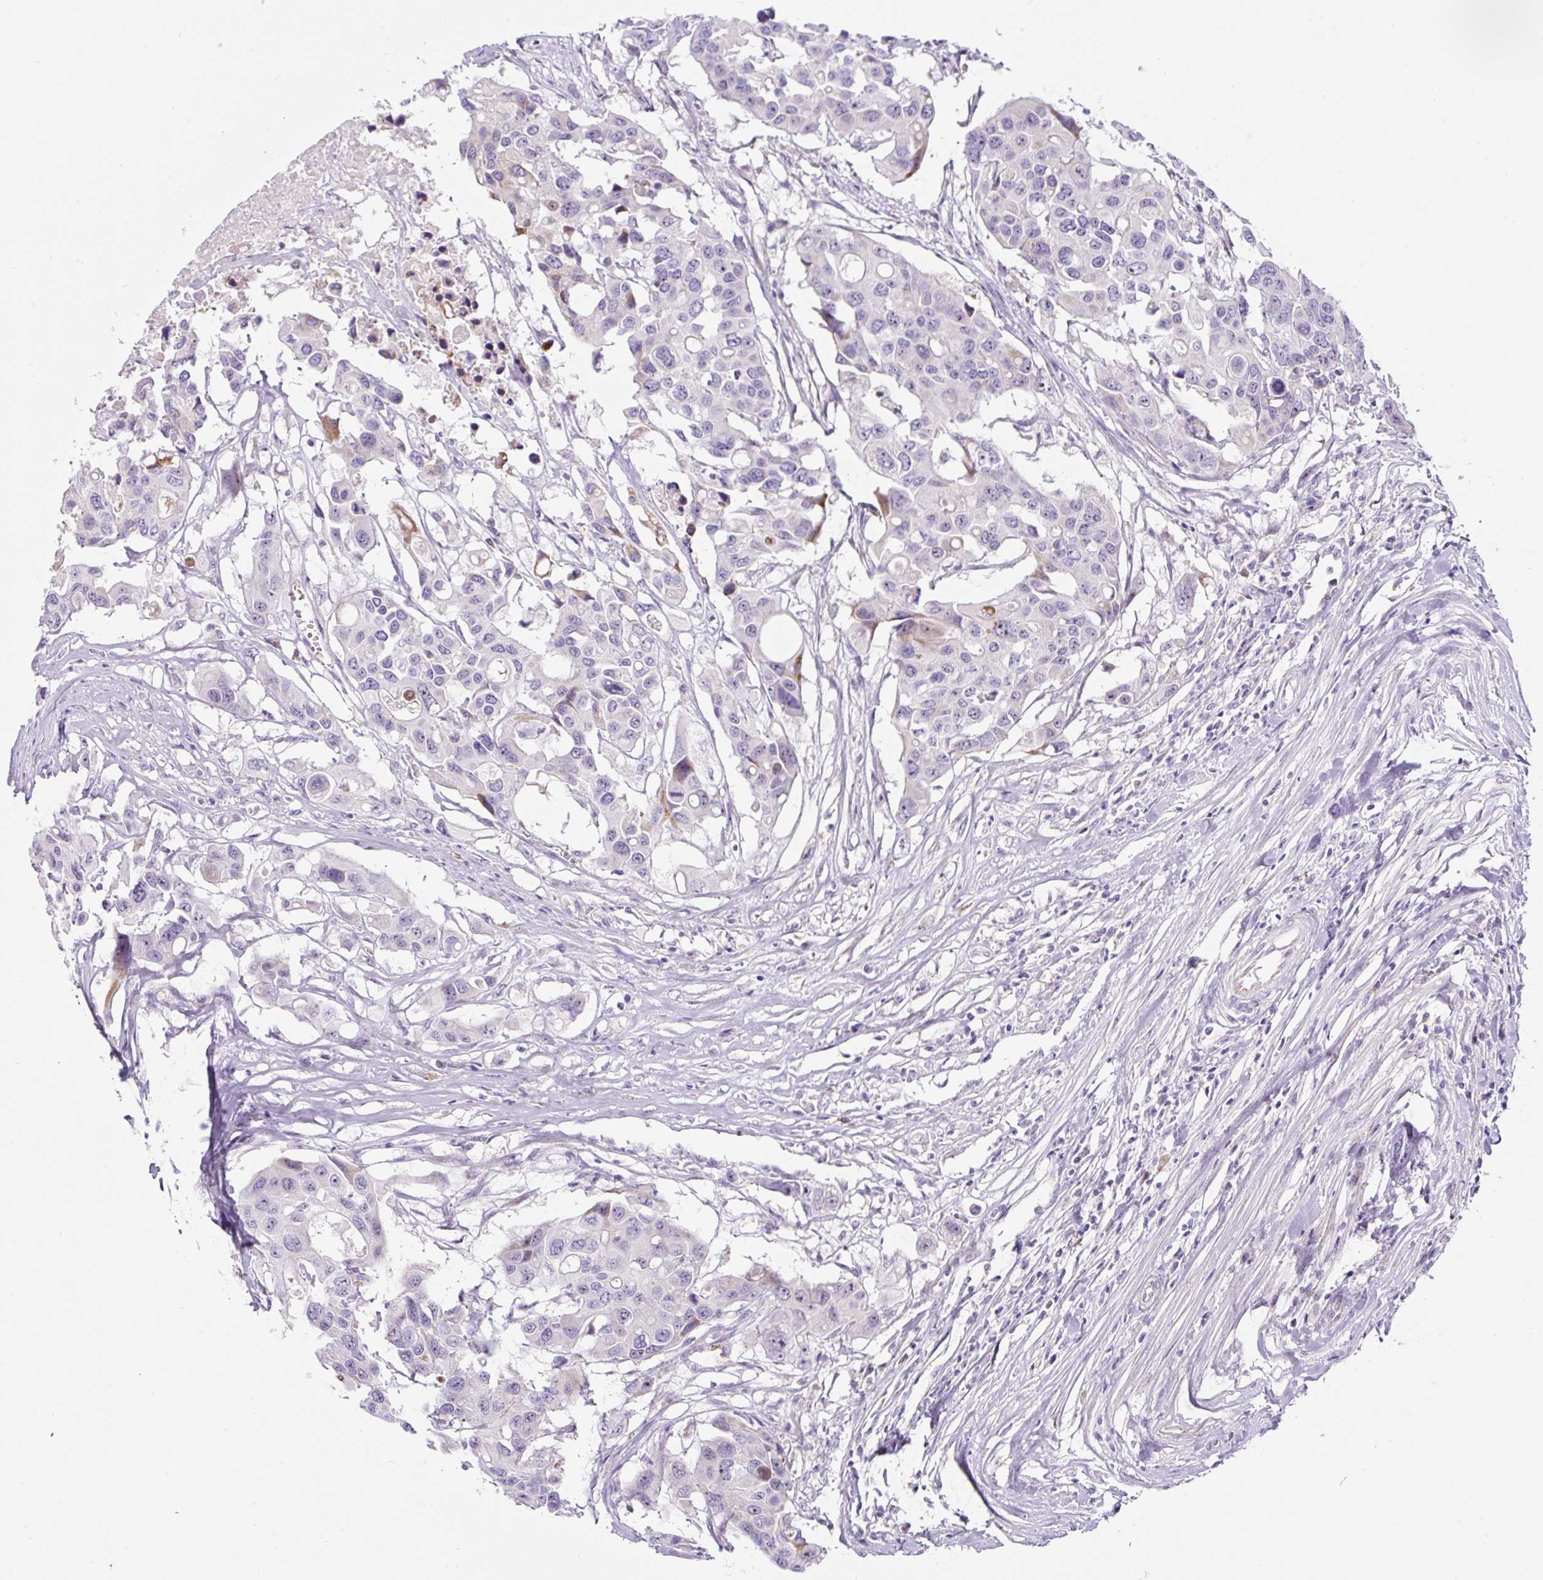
{"staining": {"intensity": "negative", "quantity": "none", "location": "none"}, "tissue": "colorectal cancer", "cell_type": "Tumor cells", "image_type": "cancer", "snomed": [{"axis": "morphology", "description": "Adenocarcinoma, NOS"}, {"axis": "topography", "description": "Colon"}], "caption": "Immunohistochemistry (IHC) image of human adenocarcinoma (colorectal) stained for a protein (brown), which demonstrates no positivity in tumor cells.", "gene": "ZNF596", "patient": {"sex": "male", "age": 77}}